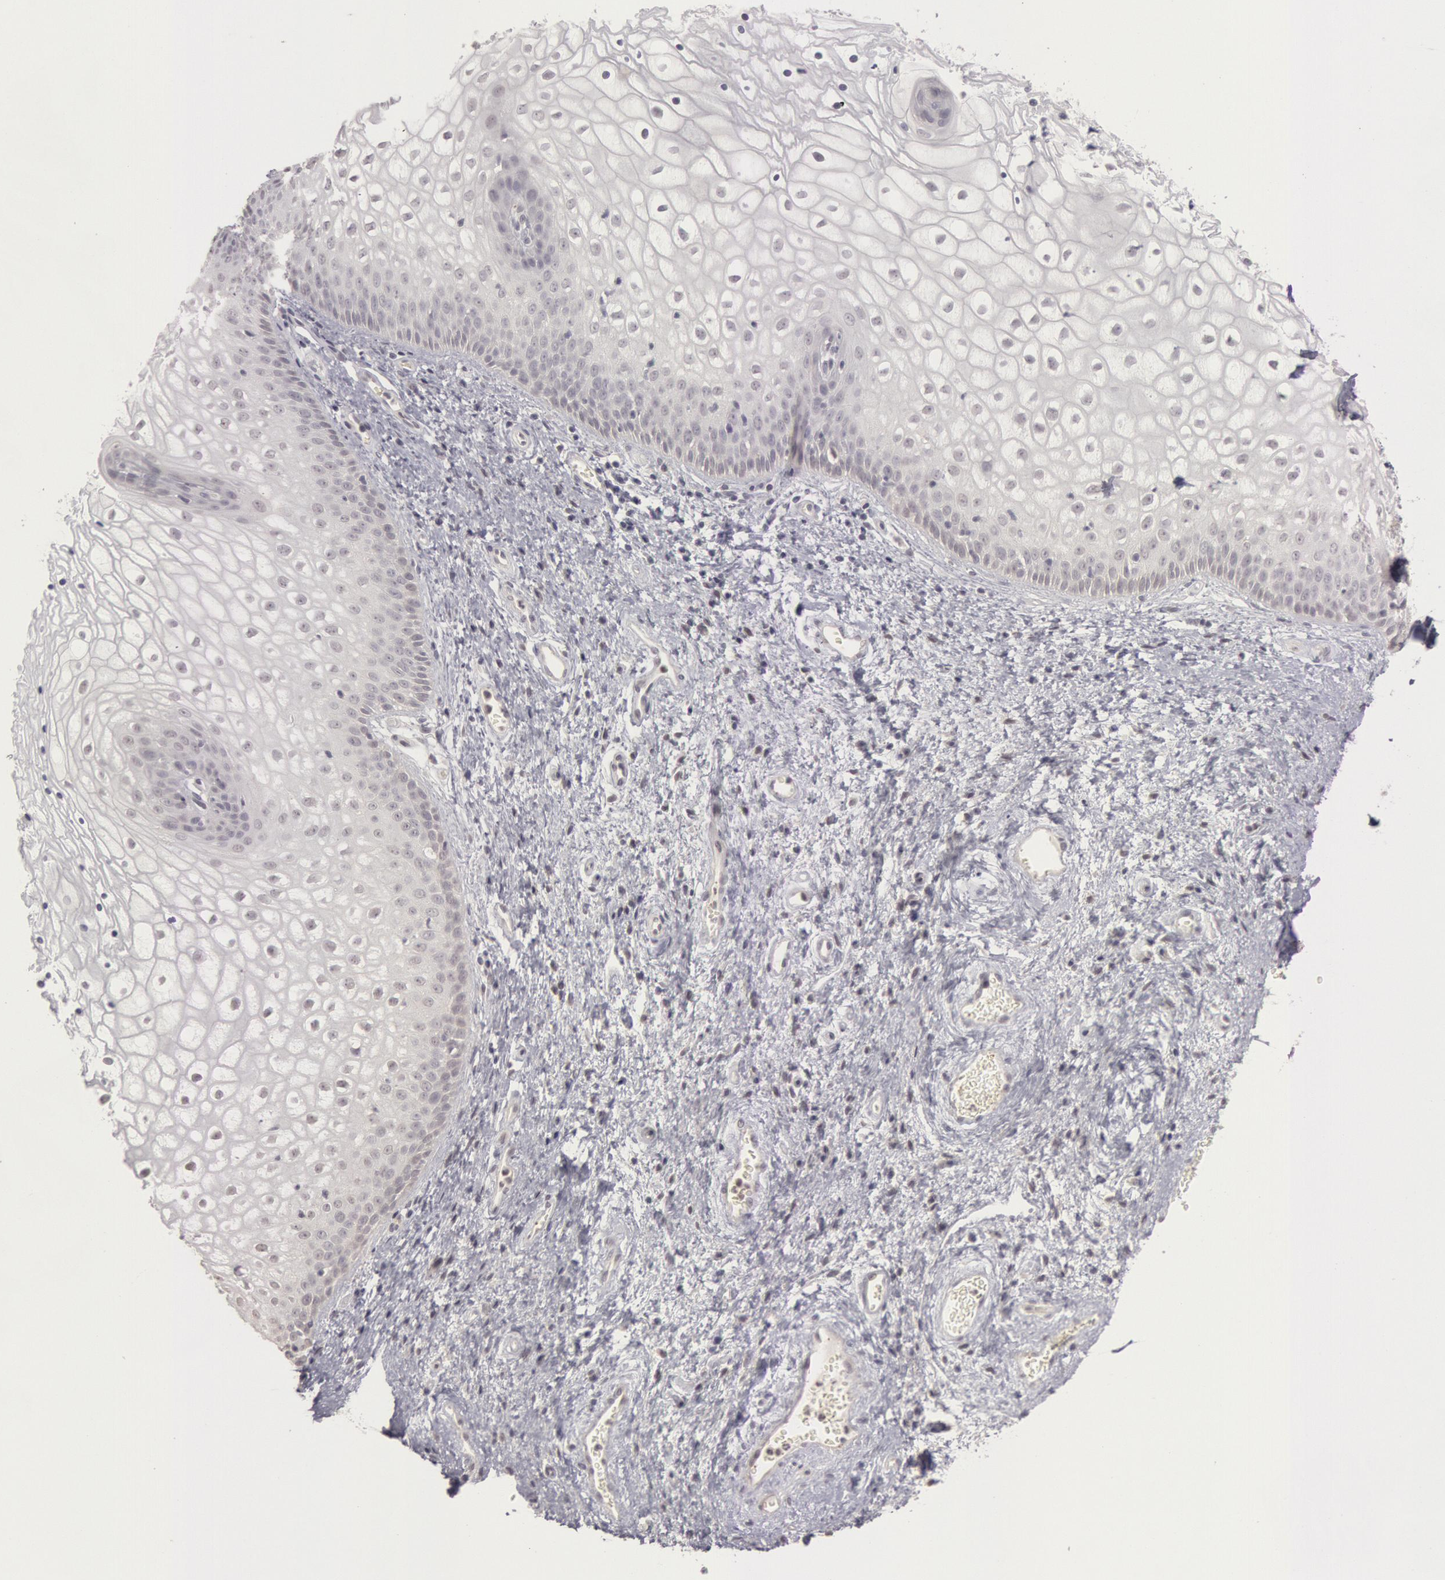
{"staining": {"intensity": "negative", "quantity": "none", "location": "none"}, "tissue": "vagina", "cell_type": "Squamous epithelial cells", "image_type": "normal", "snomed": [{"axis": "morphology", "description": "Normal tissue, NOS"}, {"axis": "topography", "description": "Vagina"}], "caption": "The histopathology image displays no significant staining in squamous epithelial cells of vagina.", "gene": "RIMBP3B", "patient": {"sex": "female", "age": 34}}